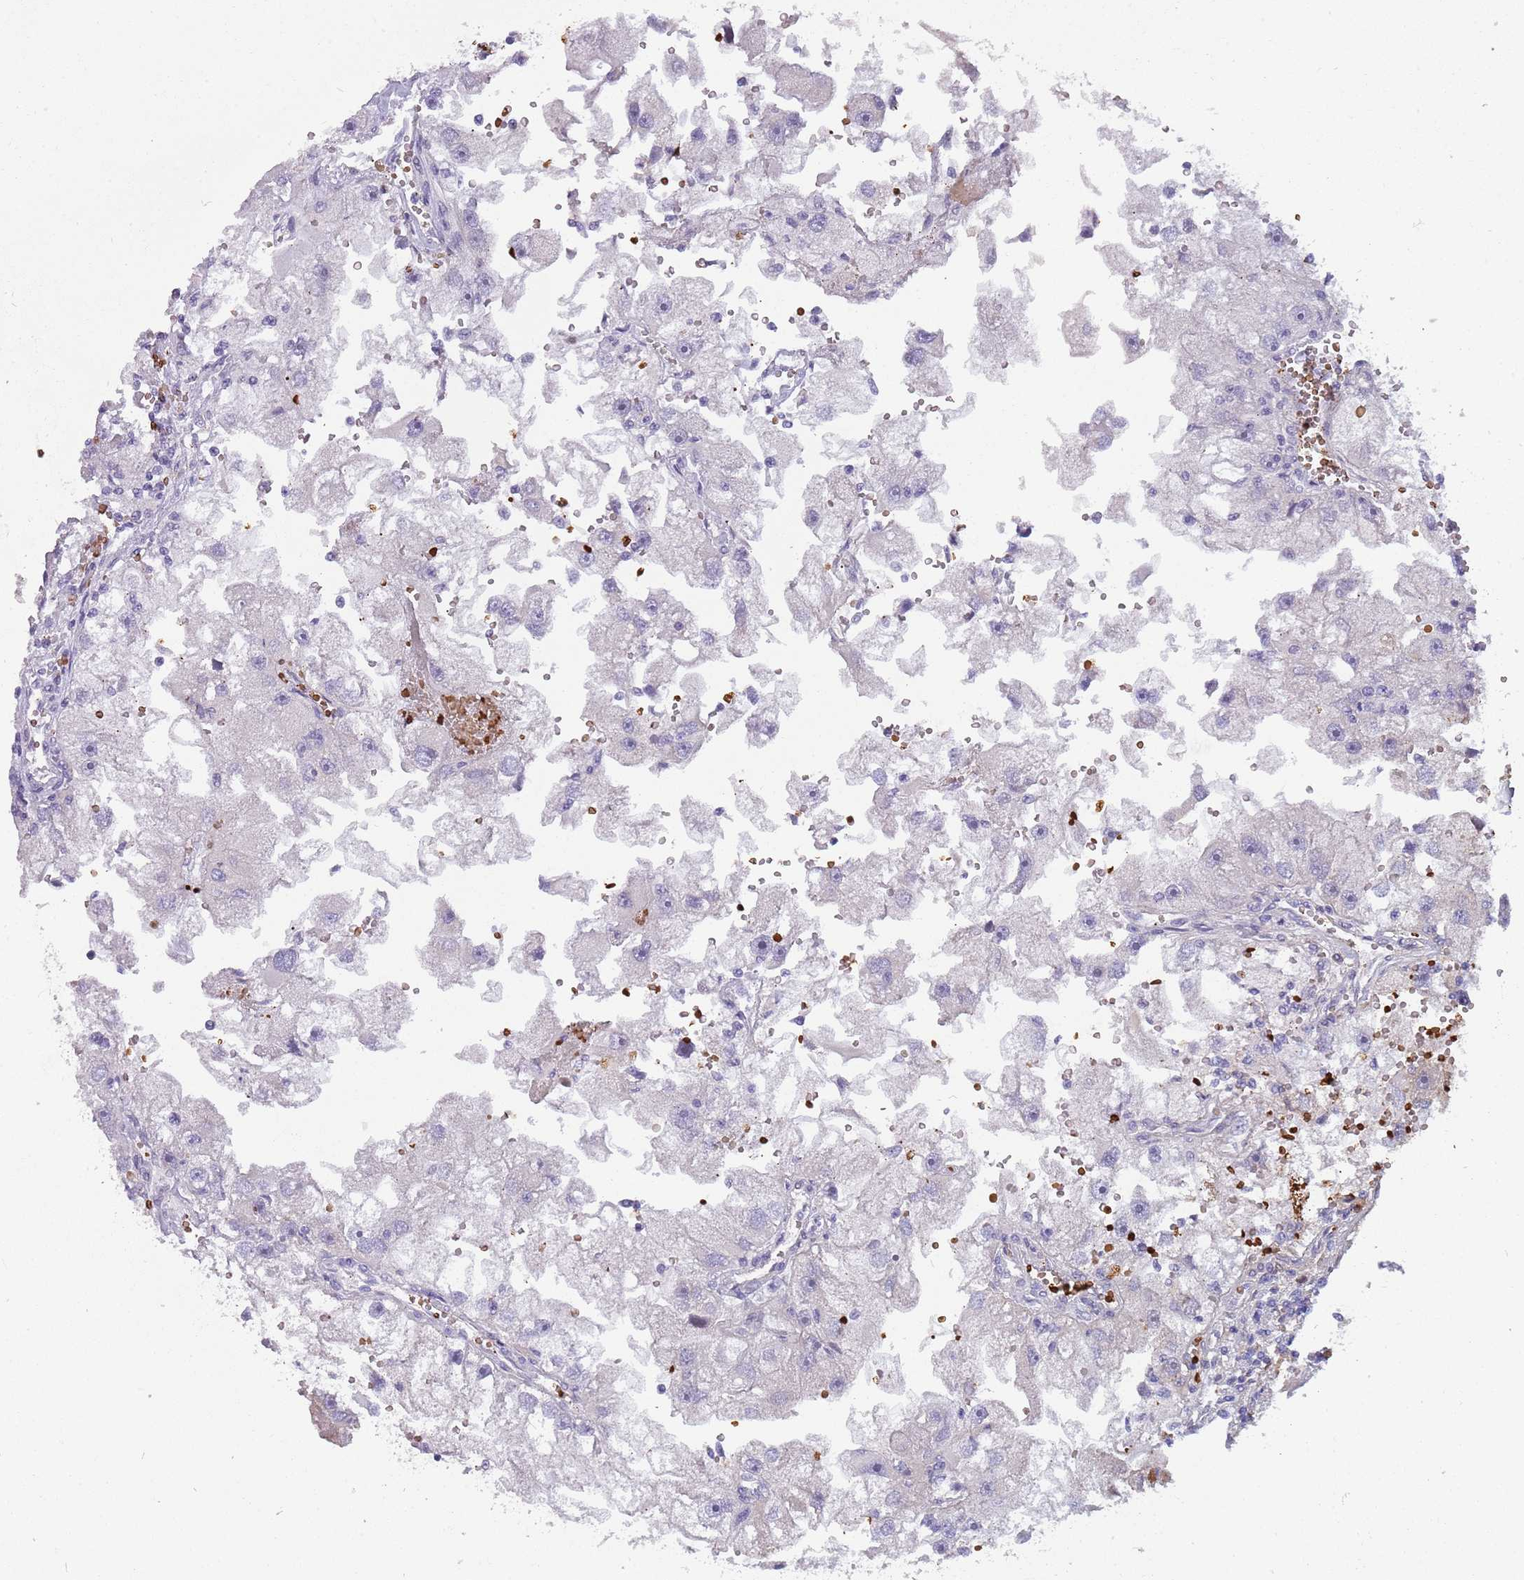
{"staining": {"intensity": "weak", "quantity": "<25%", "location": "cytoplasmic/membranous"}, "tissue": "renal cancer", "cell_type": "Tumor cells", "image_type": "cancer", "snomed": [{"axis": "morphology", "description": "Adenocarcinoma, NOS"}, {"axis": "topography", "description": "Kidney"}], "caption": "This is a image of immunohistochemistry staining of renal cancer, which shows no expression in tumor cells.", "gene": "LYPD6B", "patient": {"sex": "male", "age": 63}}